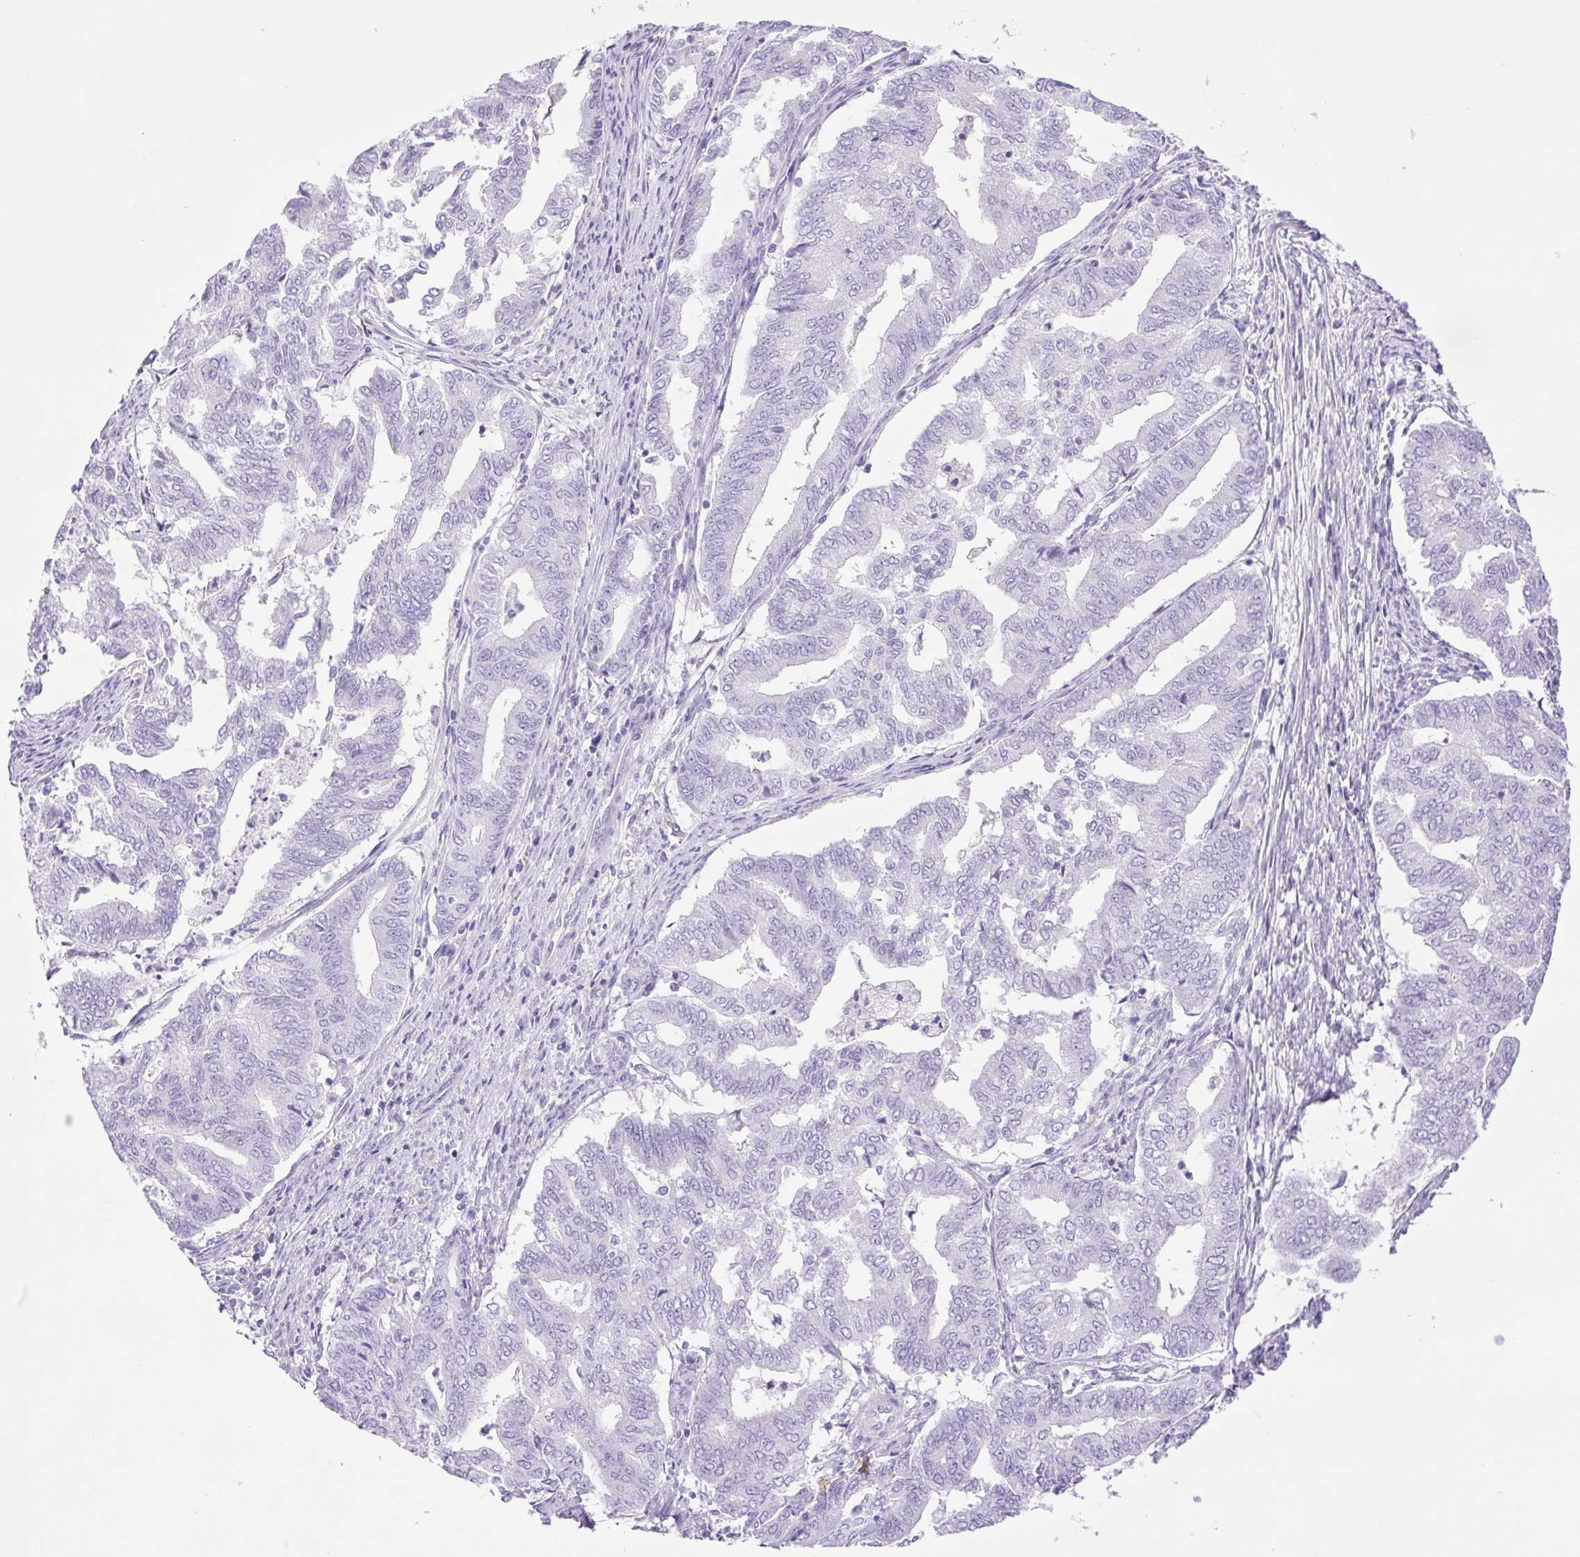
{"staining": {"intensity": "negative", "quantity": "none", "location": "none"}, "tissue": "endometrial cancer", "cell_type": "Tumor cells", "image_type": "cancer", "snomed": [{"axis": "morphology", "description": "Adenocarcinoma, NOS"}, {"axis": "topography", "description": "Endometrium"}], "caption": "A photomicrograph of endometrial cancer stained for a protein displays no brown staining in tumor cells.", "gene": "CDSN", "patient": {"sex": "female", "age": 79}}